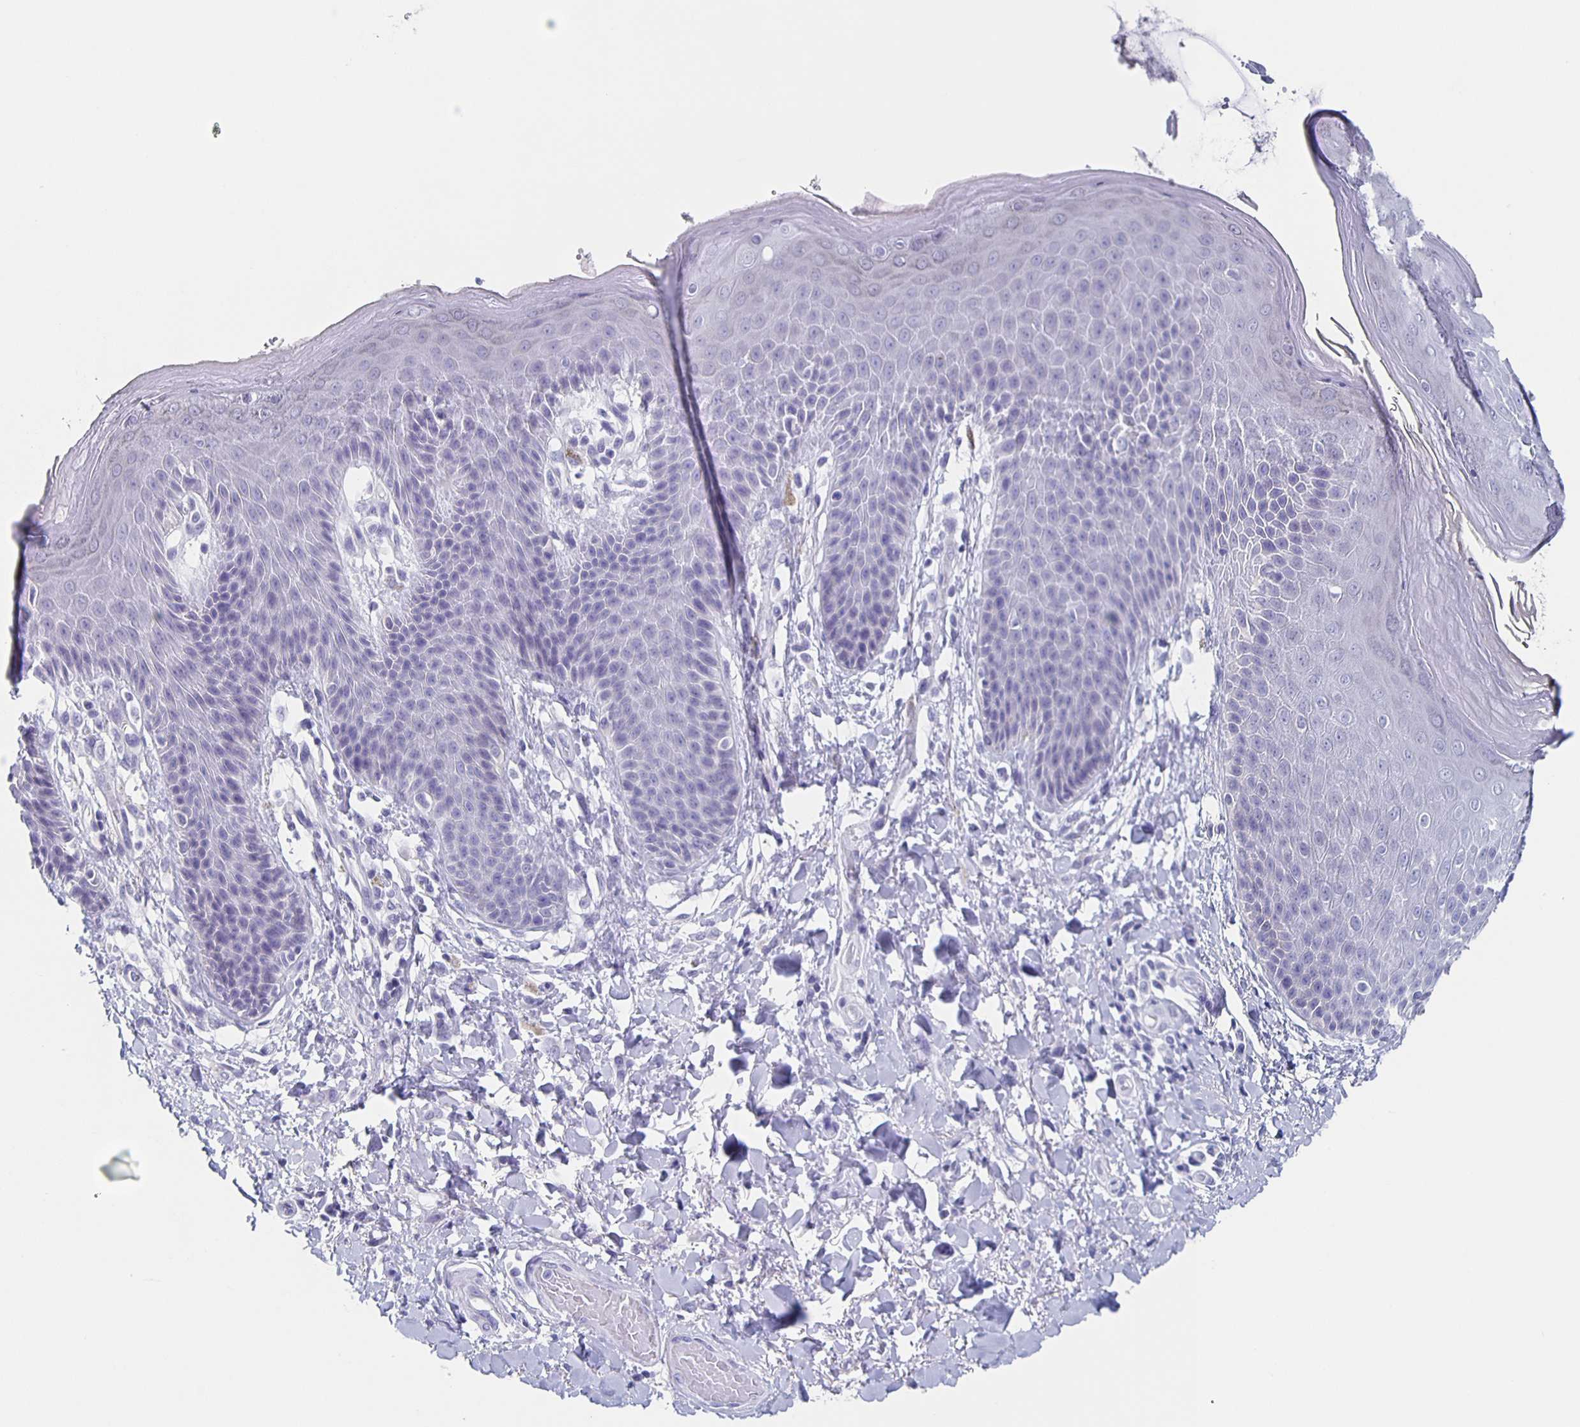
{"staining": {"intensity": "negative", "quantity": "none", "location": "none"}, "tissue": "skin", "cell_type": "Epidermal cells", "image_type": "normal", "snomed": [{"axis": "morphology", "description": "Normal tissue, NOS"}, {"axis": "topography", "description": "Anal"}, {"axis": "topography", "description": "Peripheral nerve tissue"}], "caption": "An IHC histopathology image of normal skin is shown. There is no staining in epidermal cells of skin.", "gene": "SLC34A2", "patient": {"sex": "male", "age": 51}}